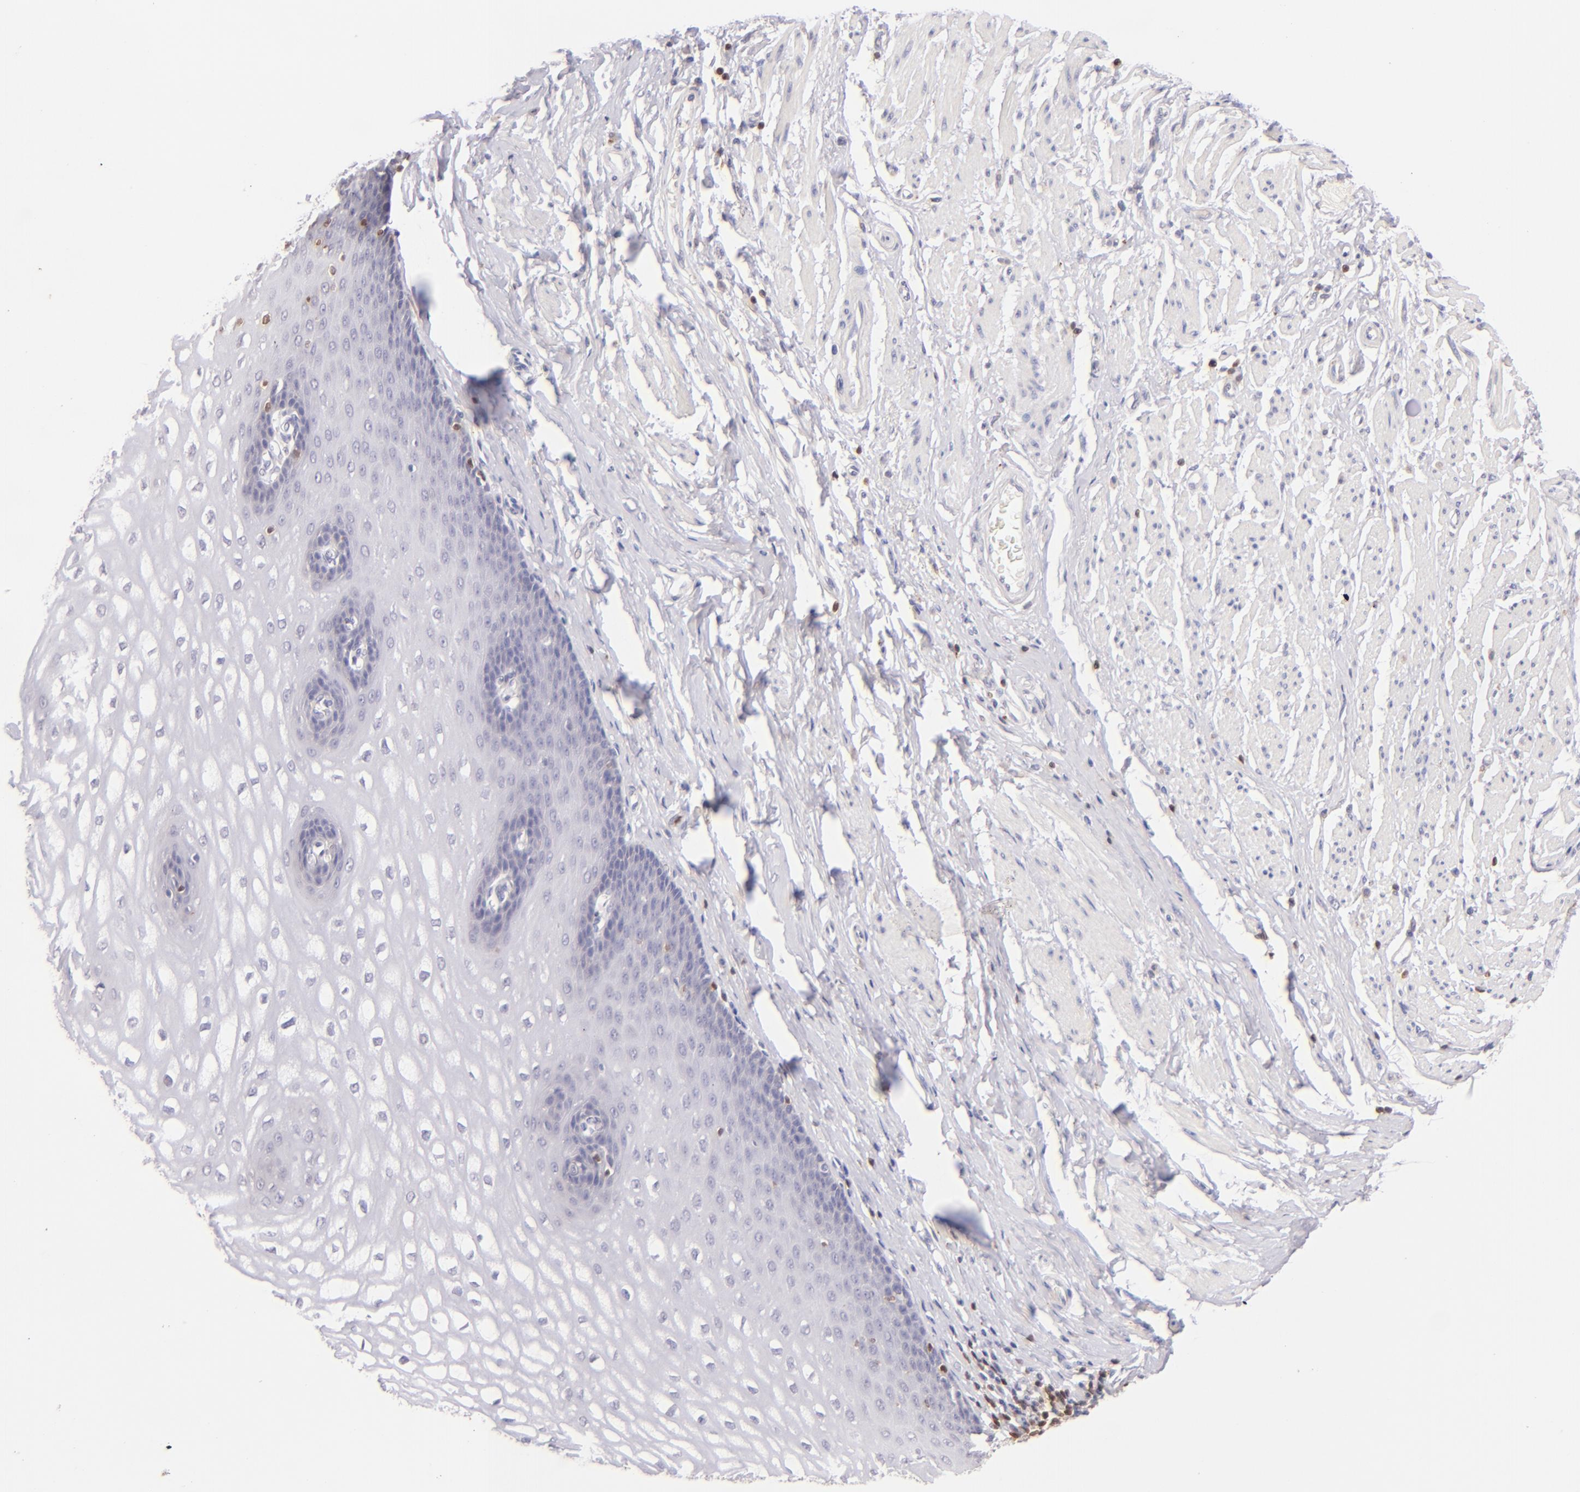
{"staining": {"intensity": "negative", "quantity": "none", "location": "none"}, "tissue": "esophagus", "cell_type": "Squamous epithelial cells", "image_type": "normal", "snomed": [{"axis": "morphology", "description": "Normal tissue, NOS"}, {"axis": "topography", "description": "Esophagus"}], "caption": "Protein analysis of unremarkable esophagus shows no significant expression in squamous epithelial cells. Brightfield microscopy of immunohistochemistry stained with DAB (3,3'-diaminobenzidine) (brown) and hematoxylin (blue), captured at high magnification.", "gene": "ZAP70", "patient": {"sex": "male", "age": 70}}